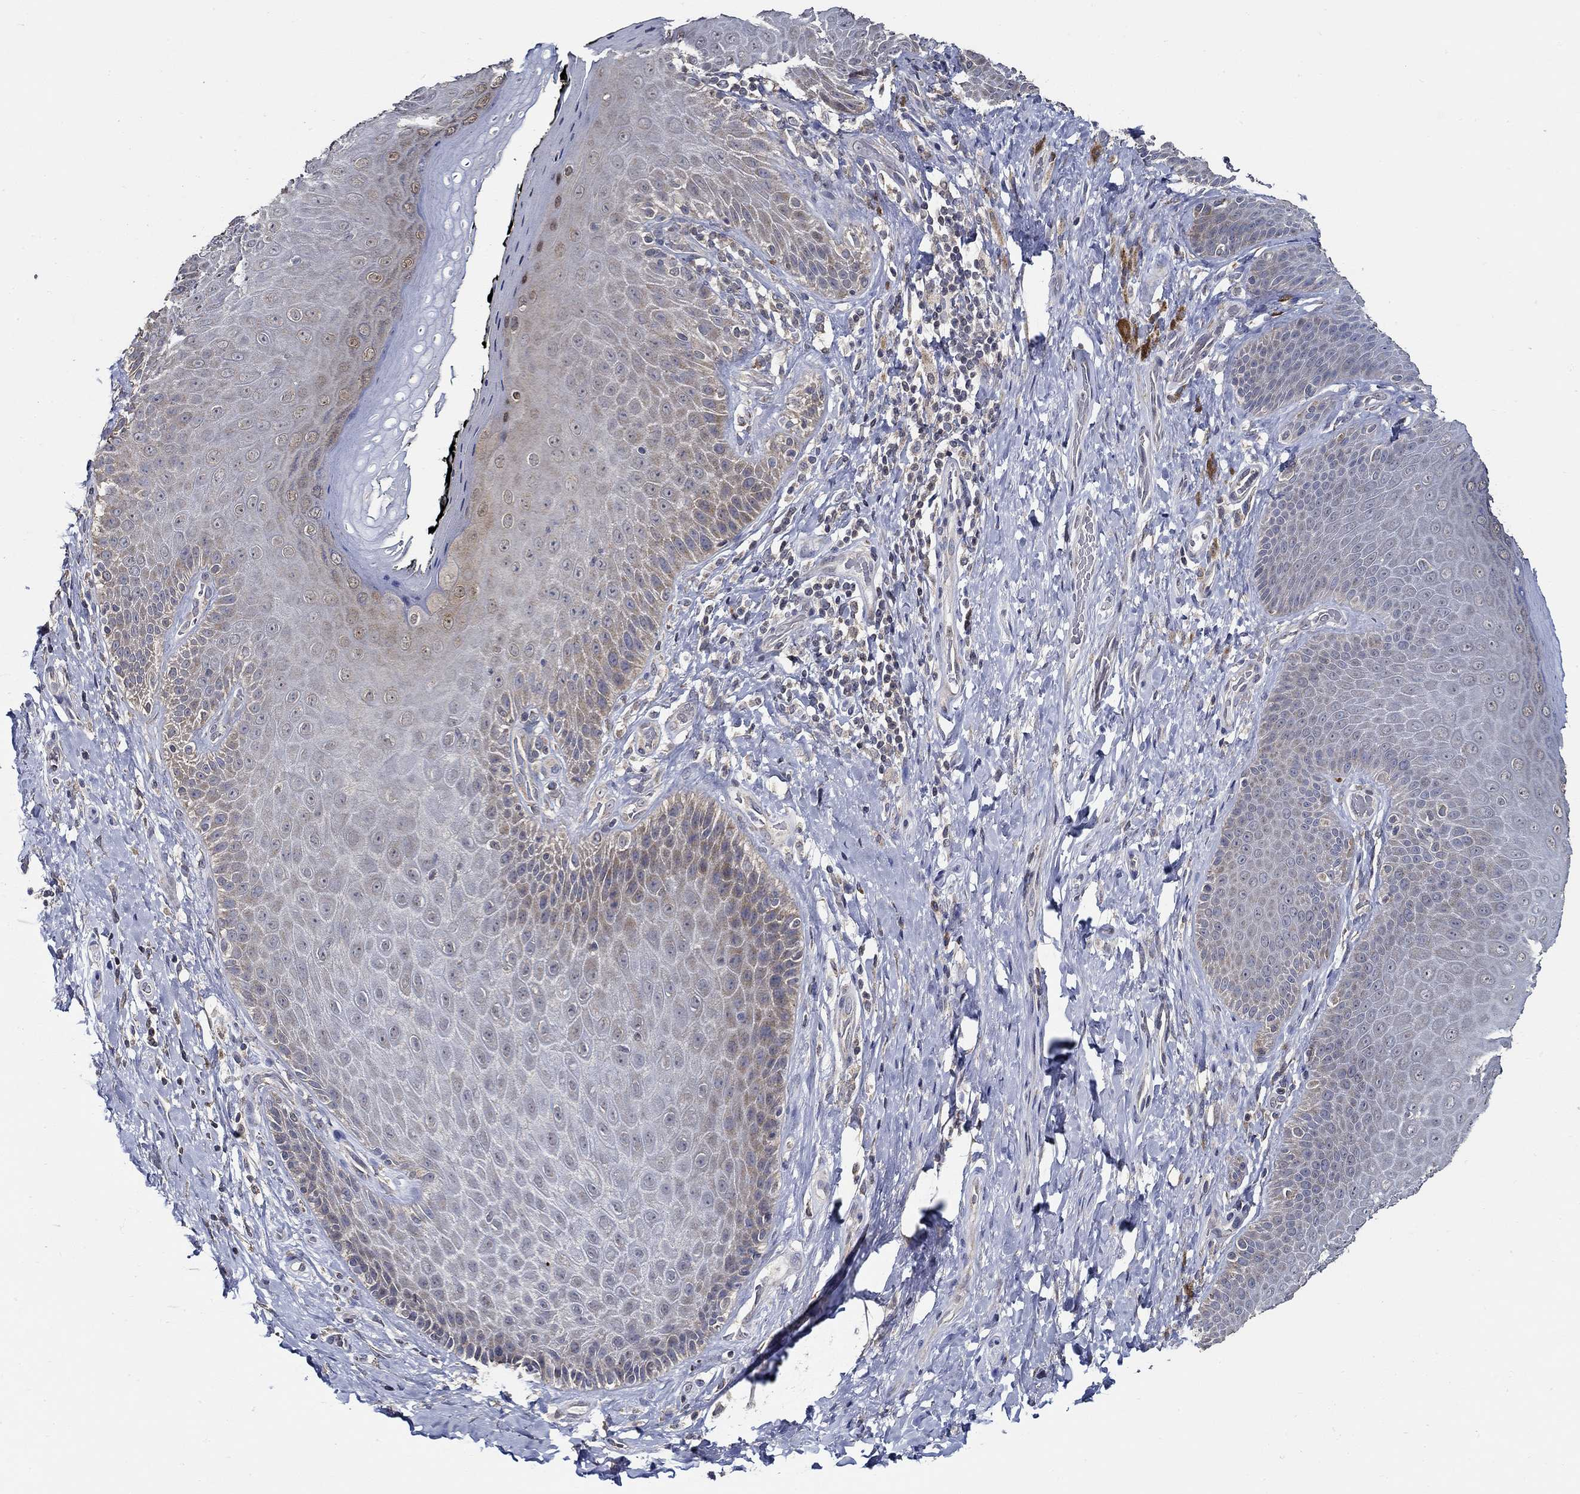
{"staining": {"intensity": "negative", "quantity": "none", "location": "none"}, "tissue": "skin", "cell_type": "Epidermal cells", "image_type": "normal", "snomed": [{"axis": "morphology", "description": "Normal tissue, NOS"}, {"axis": "topography", "description": "Skeletal muscle"}, {"axis": "topography", "description": "Anal"}, {"axis": "topography", "description": "Peripheral nerve tissue"}], "caption": "Epidermal cells show no significant protein expression in unremarkable skin.", "gene": "WDR53", "patient": {"sex": "male", "age": 53}}